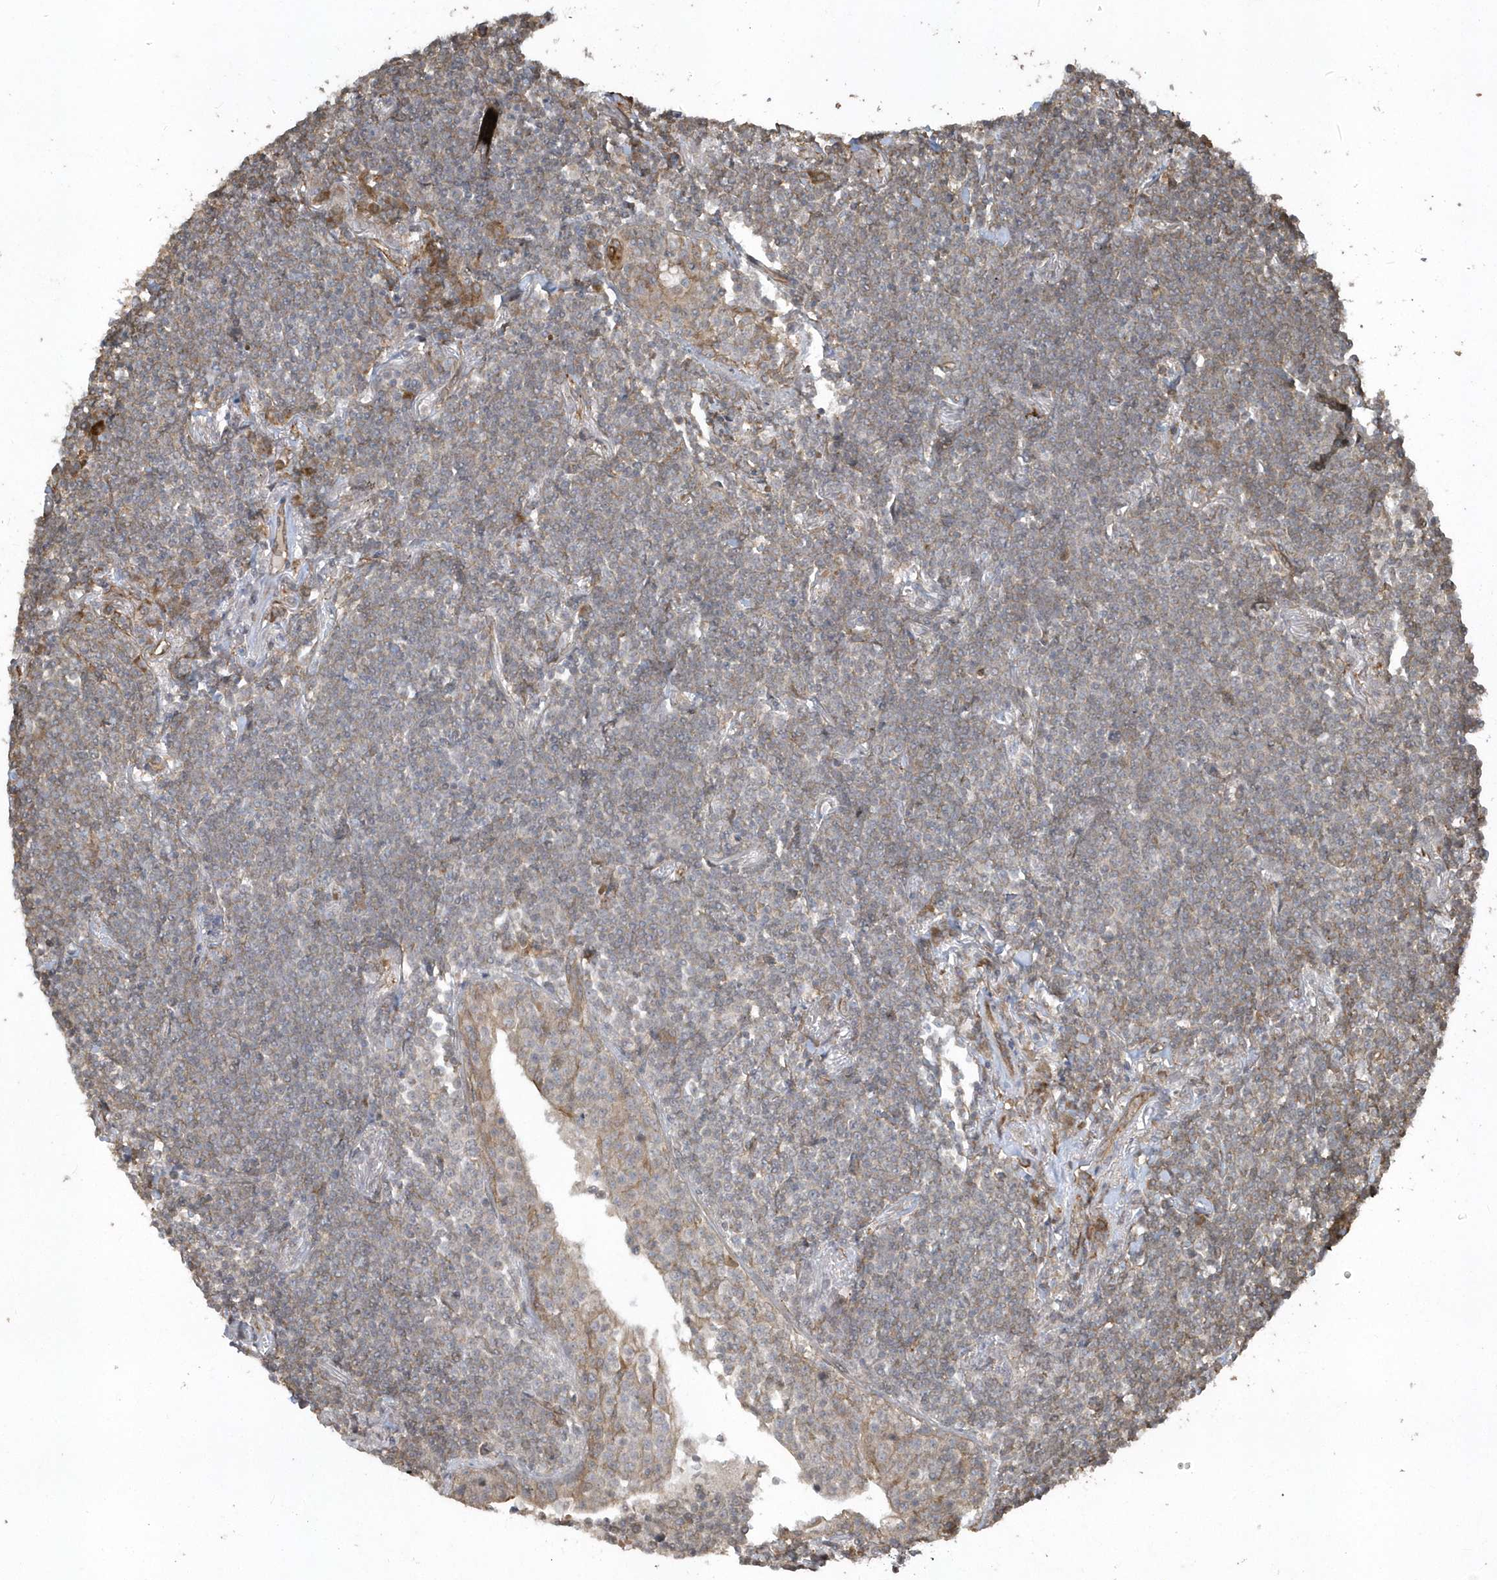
{"staining": {"intensity": "weak", "quantity": ">75%", "location": "cytoplasmic/membranous"}, "tissue": "lymphoma", "cell_type": "Tumor cells", "image_type": "cancer", "snomed": [{"axis": "morphology", "description": "Malignant lymphoma, non-Hodgkin's type, Low grade"}, {"axis": "topography", "description": "Lung"}], "caption": "The micrograph reveals staining of lymphoma, revealing weak cytoplasmic/membranous protein positivity (brown color) within tumor cells.", "gene": "HERPUD1", "patient": {"sex": "female", "age": 71}}